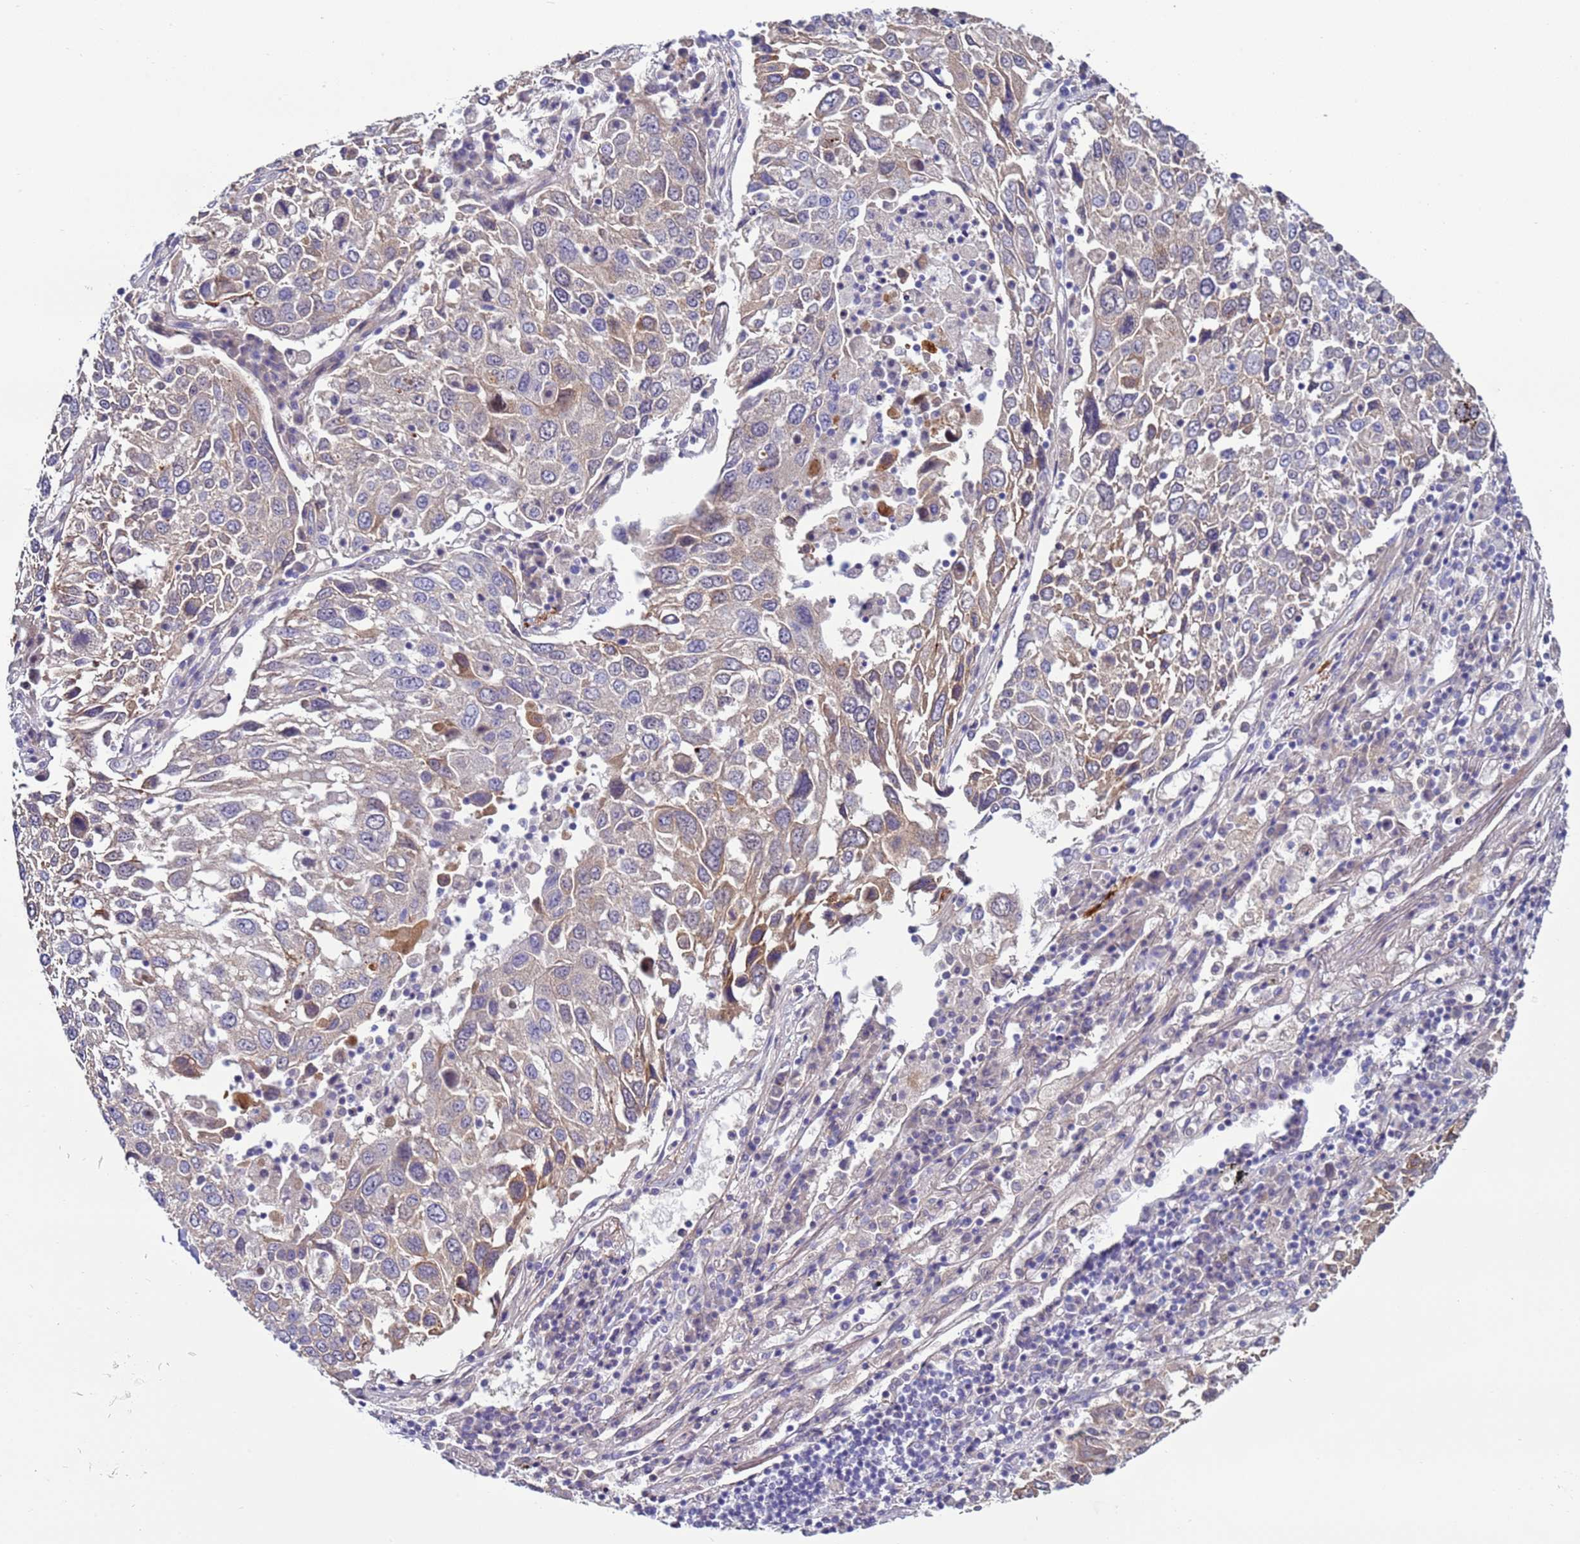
{"staining": {"intensity": "negative", "quantity": "none", "location": "none"}, "tissue": "lung cancer", "cell_type": "Tumor cells", "image_type": "cancer", "snomed": [{"axis": "morphology", "description": "Squamous cell carcinoma, NOS"}, {"axis": "topography", "description": "Lung"}], "caption": "A micrograph of human lung cancer (squamous cell carcinoma) is negative for staining in tumor cells.", "gene": "TRIM51", "patient": {"sex": "male", "age": 65}}